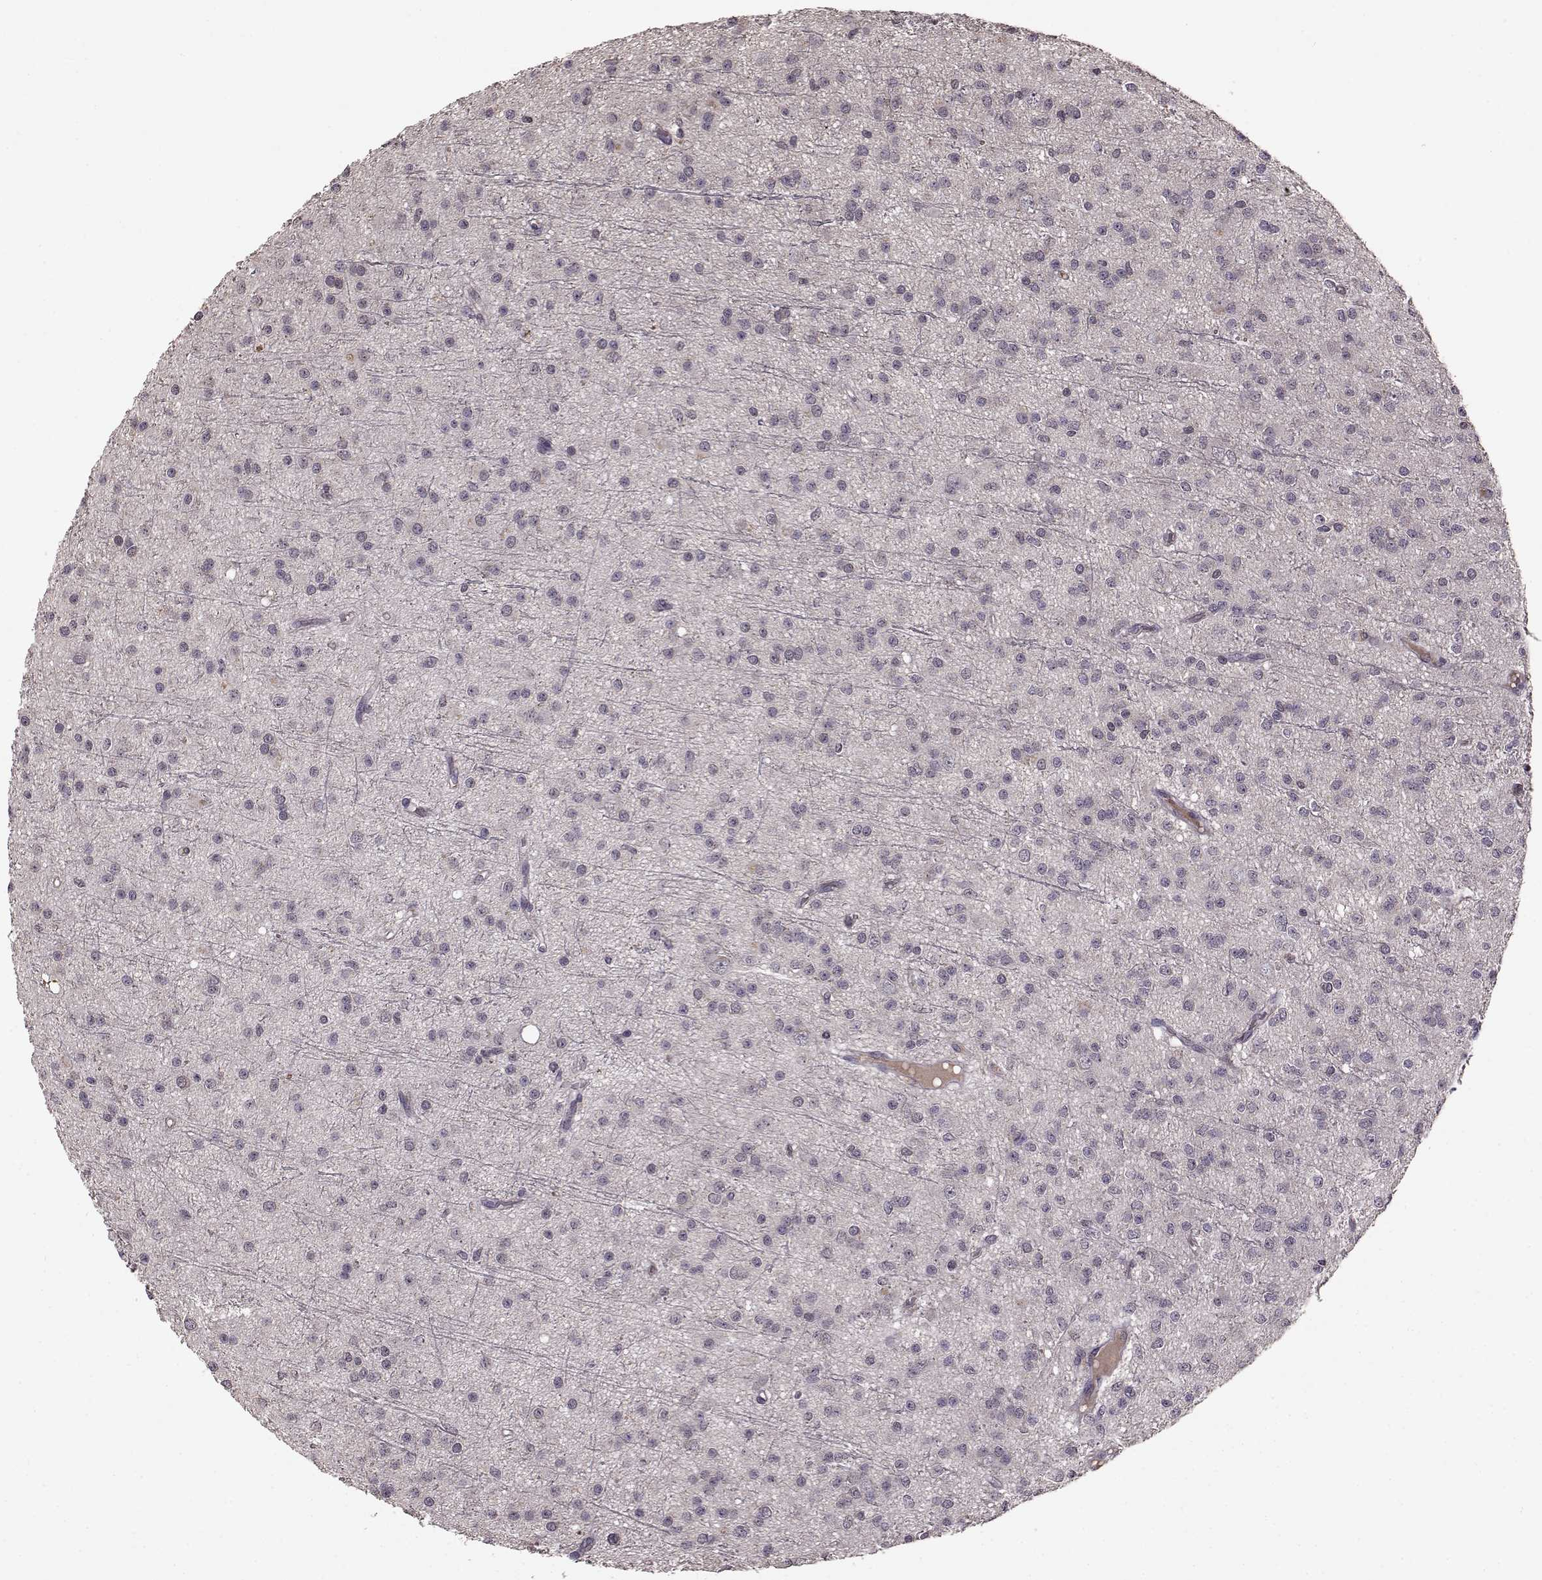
{"staining": {"intensity": "negative", "quantity": "none", "location": "none"}, "tissue": "glioma", "cell_type": "Tumor cells", "image_type": "cancer", "snomed": [{"axis": "morphology", "description": "Glioma, malignant, Low grade"}, {"axis": "topography", "description": "Brain"}], "caption": "An IHC histopathology image of malignant low-grade glioma is shown. There is no staining in tumor cells of malignant low-grade glioma. (DAB (3,3'-diaminobenzidine) immunohistochemistry with hematoxylin counter stain).", "gene": "NRL", "patient": {"sex": "male", "age": 27}}